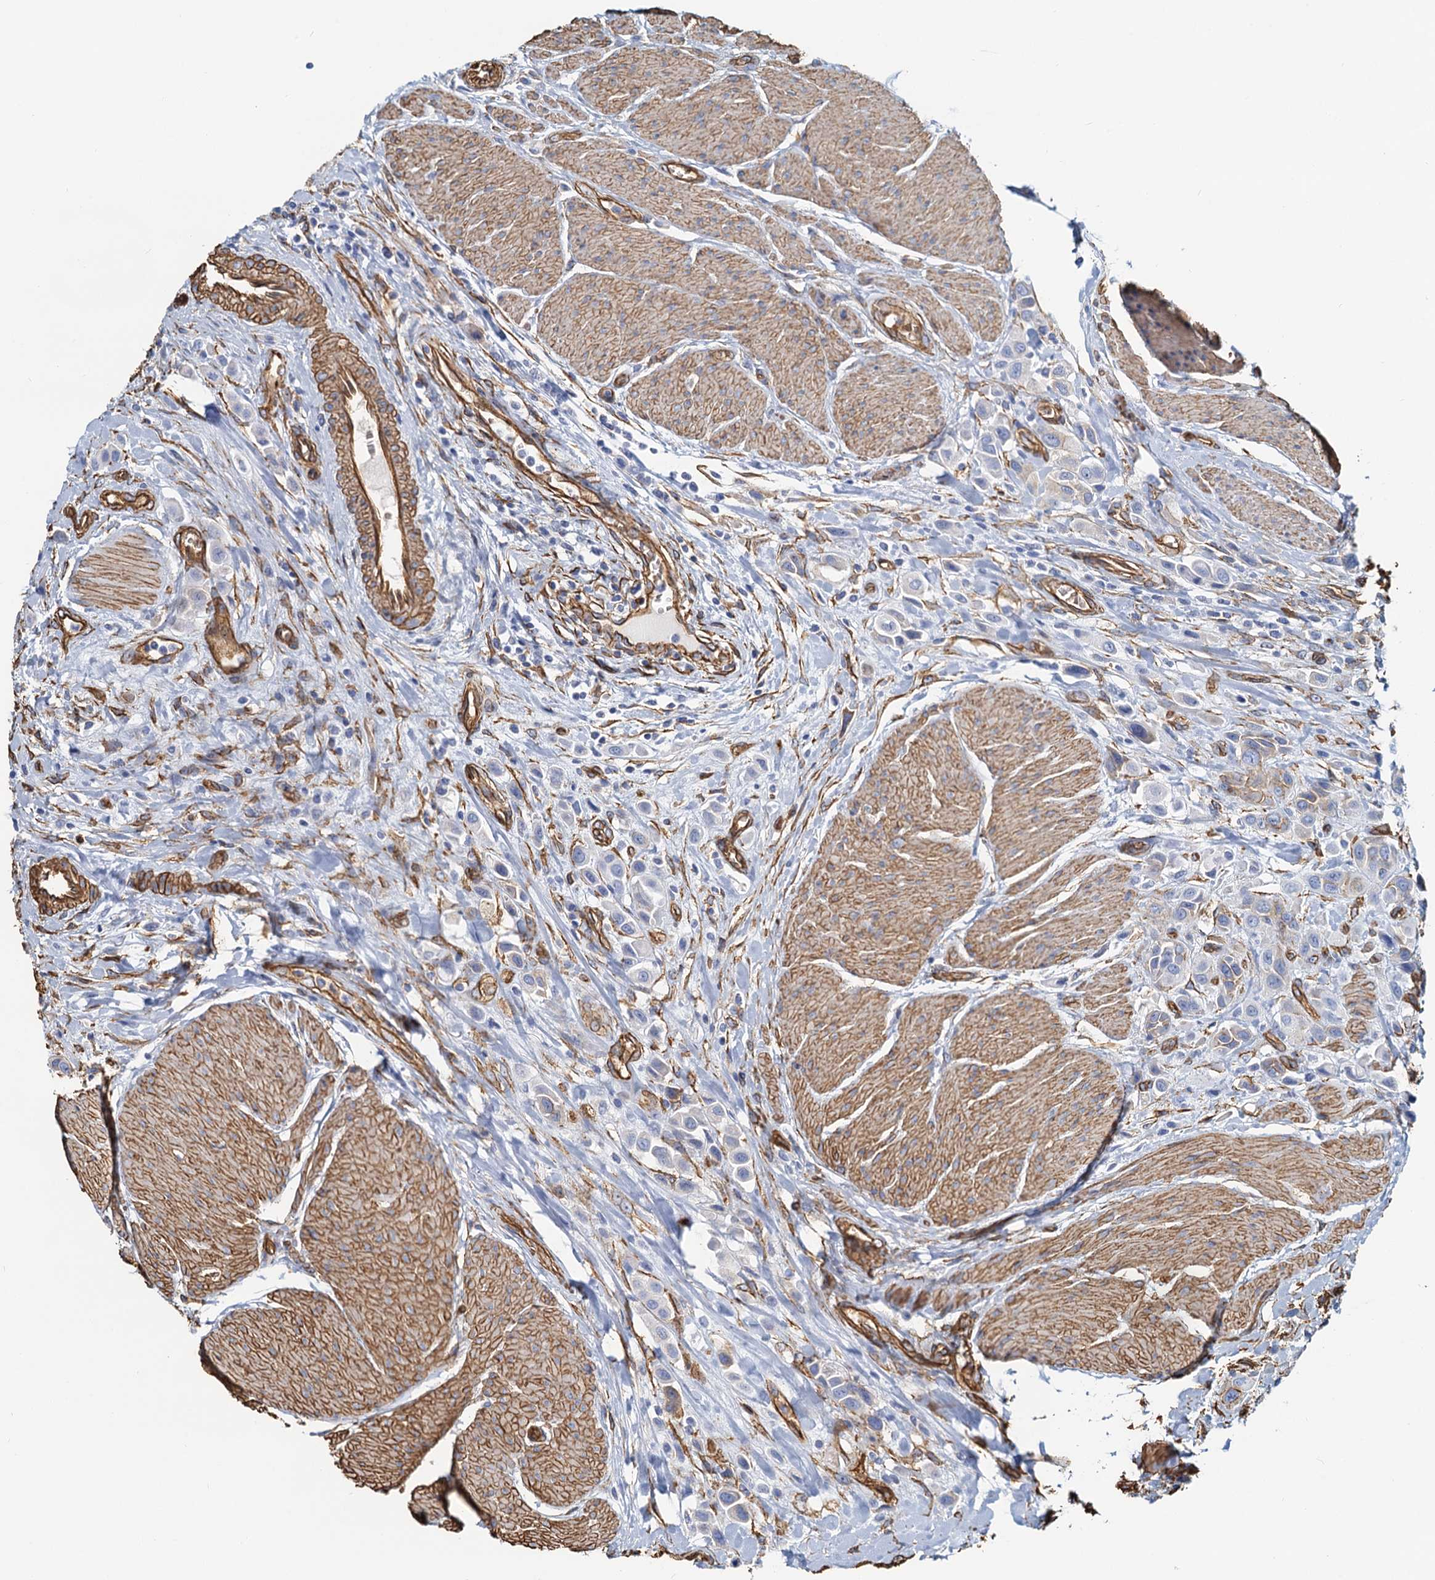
{"staining": {"intensity": "negative", "quantity": "none", "location": "none"}, "tissue": "urothelial cancer", "cell_type": "Tumor cells", "image_type": "cancer", "snomed": [{"axis": "morphology", "description": "Urothelial carcinoma, High grade"}, {"axis": "topography", "description": "Urinary bladder"}], "caption": "Urothelial cancer was stained to show a protein in brown. There is no significant staining in tumor cells.", "gene": "DGKG", "patient": {"sex": "male", "age": 50}}